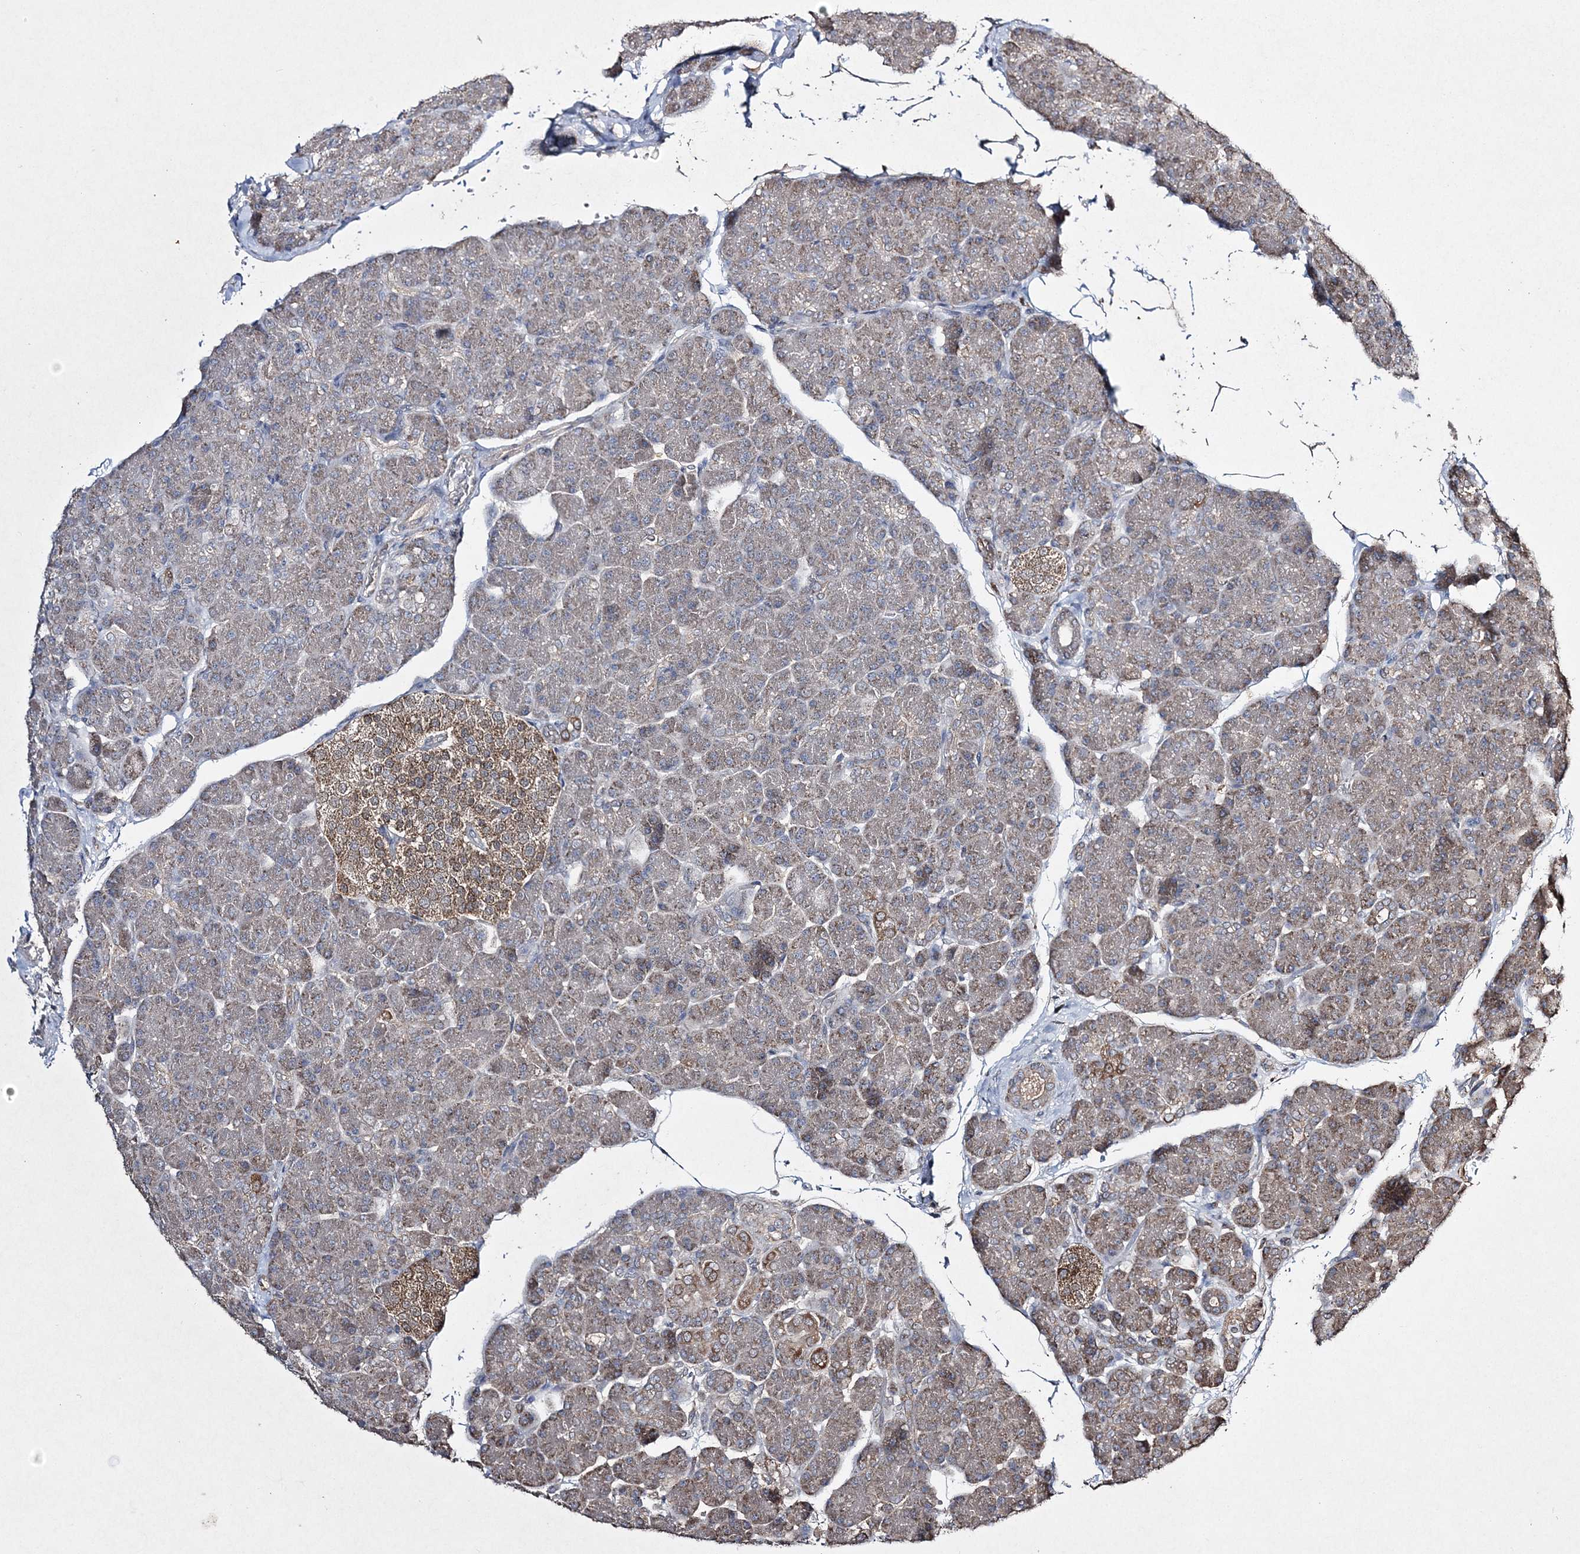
{"staining": {"intensity": "moderate", "quantity": "25%-75%", "location": "cytoplasmic/membranous"}, "tissue": "pancreas", "cell_type": "Exocrine glandular cells", "image_type": "normal", "snomed": [{"axis": "morphology", "description": "Normal tissue, NOS"}, {"axis": "topography", "description": "Pancreas"}], "caption": "Immunohistochemistry (IHC) image of unremarkable pancreas stained for a protein (brown), which shows medium levels of moderate cytoplasmic/membranous positivity in about 25%-75% of exocrine glandular cells.", "gene": "GRSF1", "patient": {"sex": "female", "age": 43}}